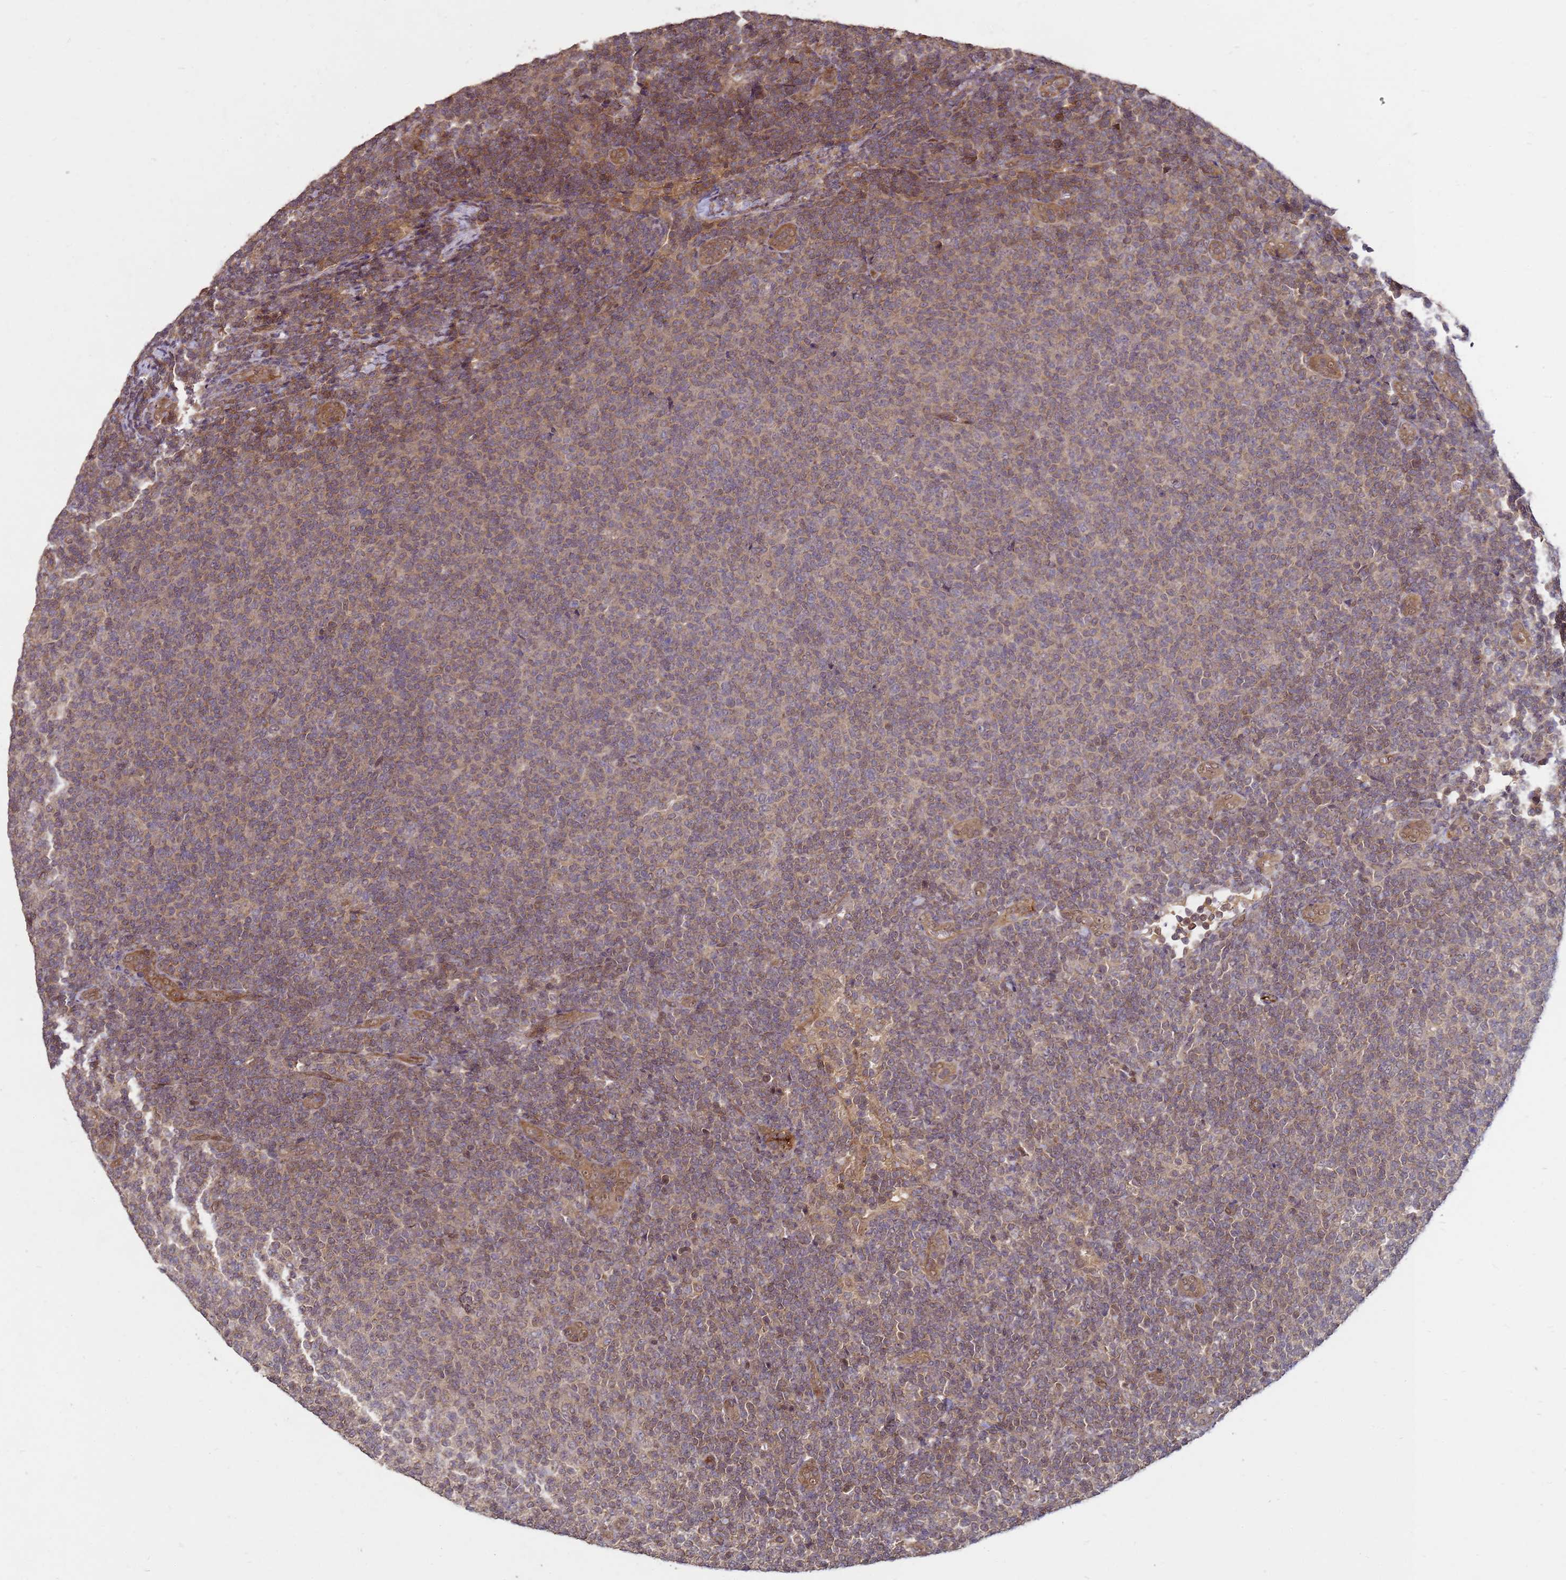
{"staining": {"intensity": "weak", "quantity": ">75%", "location": "cytoplasmic/membranous"}, "tissue": "lymphoma", "cell_type": "Tumor cells", "image_type": "cancer", "snomed": [{"axis": "morphology", "description": "Malignant lymphoma, non-Hodgkin's type, Low grade"}, {"axis": "topography", "description": "Lymph node"}], "caption": "Low-grade malignant lymphoma, non-Hodgkin's type tissue exhibits weak cytoplasmic/membranous staining in approximately >75% of tumor cells, visualized by immunohistochemistry. (IHC, brightfield microscopy, high magnification).", "gene": "CRBN", "patient": {"sex": "male", "age": 66}}